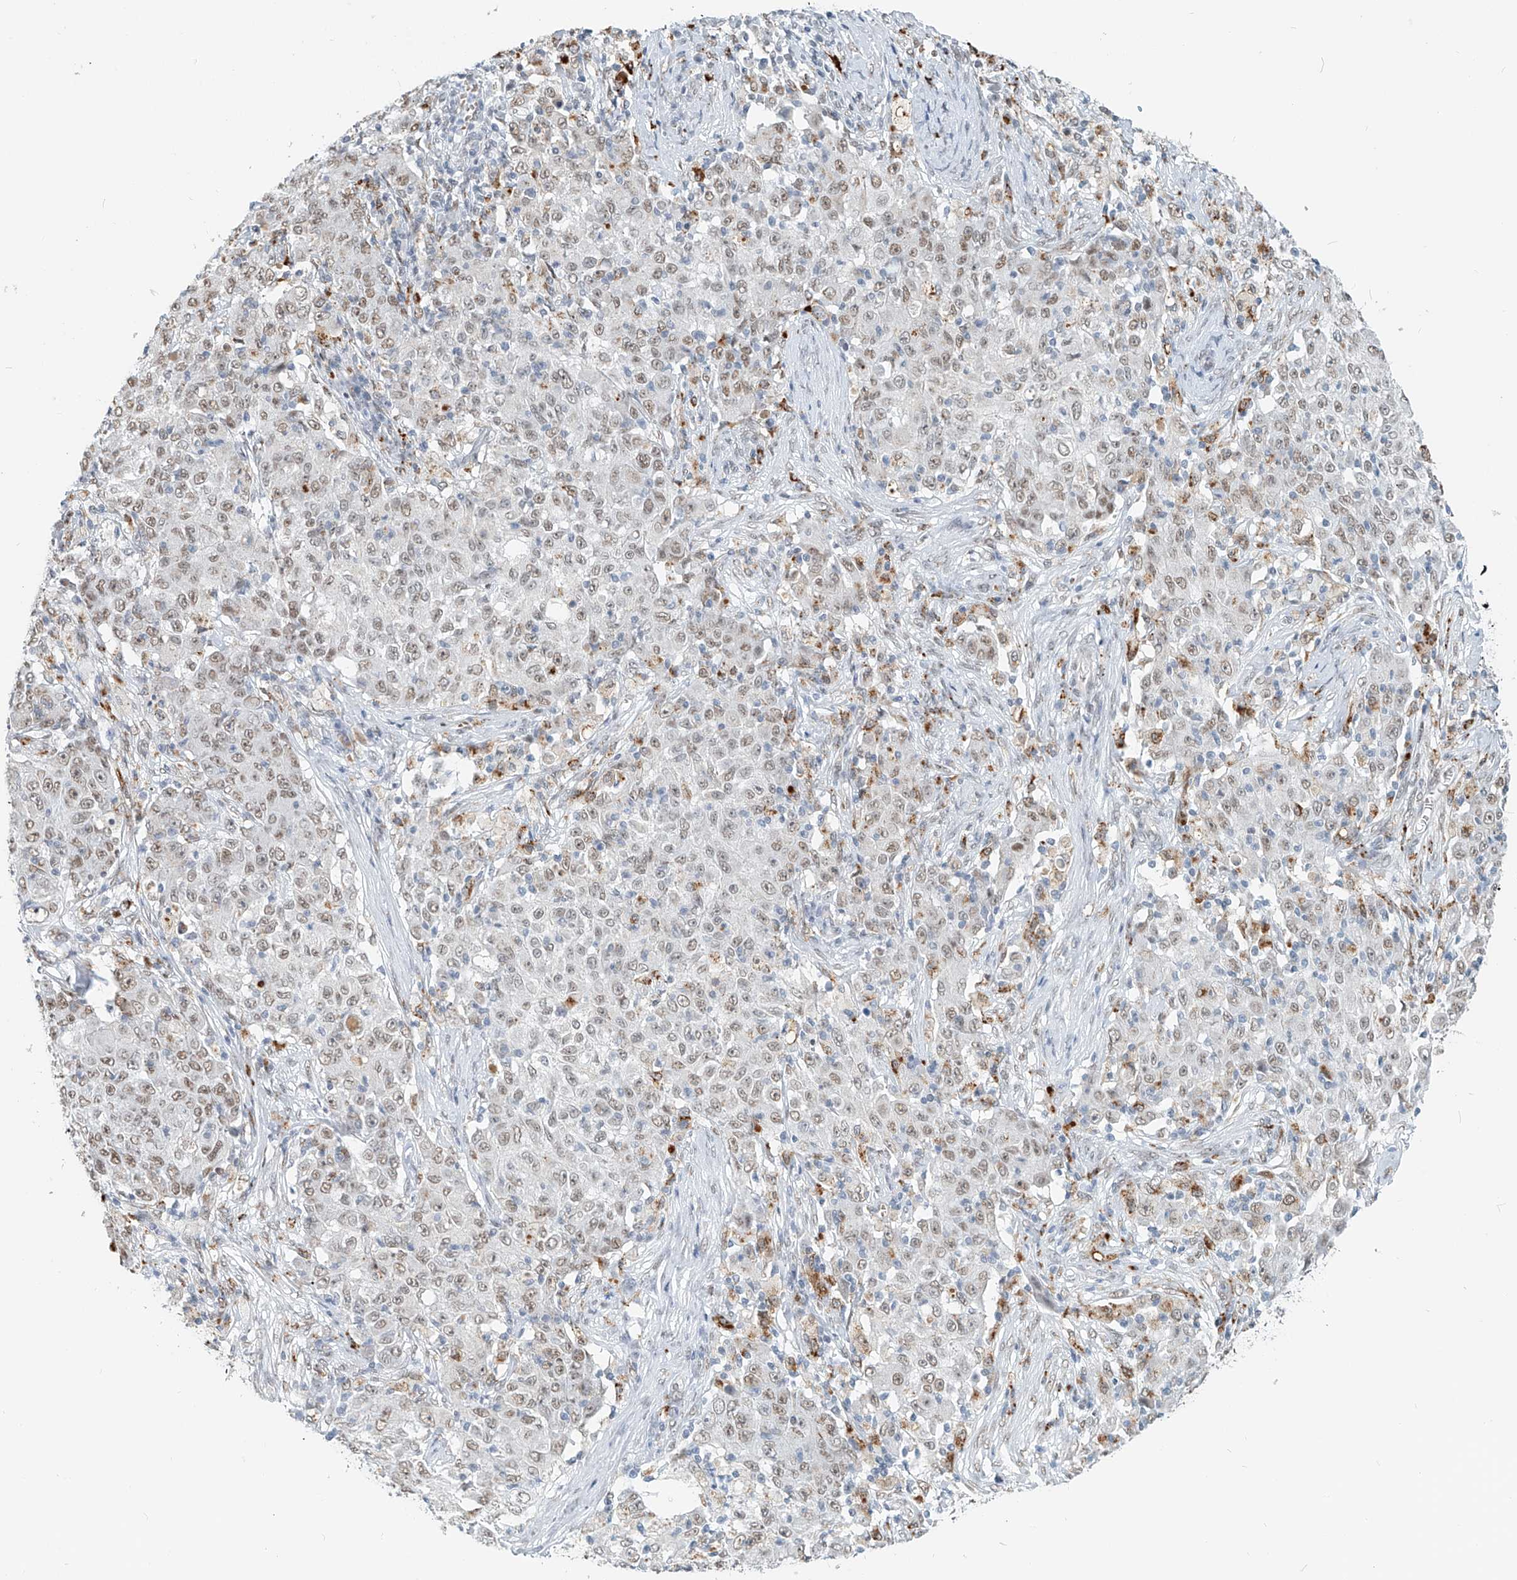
{"staining": {"intensity": "weak", "quantity": ">75%", "location": "nuclear"}, "tissue": "ovarian cancer", "cell_type": "Tumor cells", "image_type": "cancer", "snomed": [{"axis": "morphology", "description": "Carcinoma, endometroid"}, {"axis": "topography", "description": "Ovary"}], "caption": "IHC of human ovarian cancer reveals low levels of weak nuclear expression in approximately >75% of tumor cells.", "gene": "SASH1", "patient": {"sex": "female", "age": 42}}